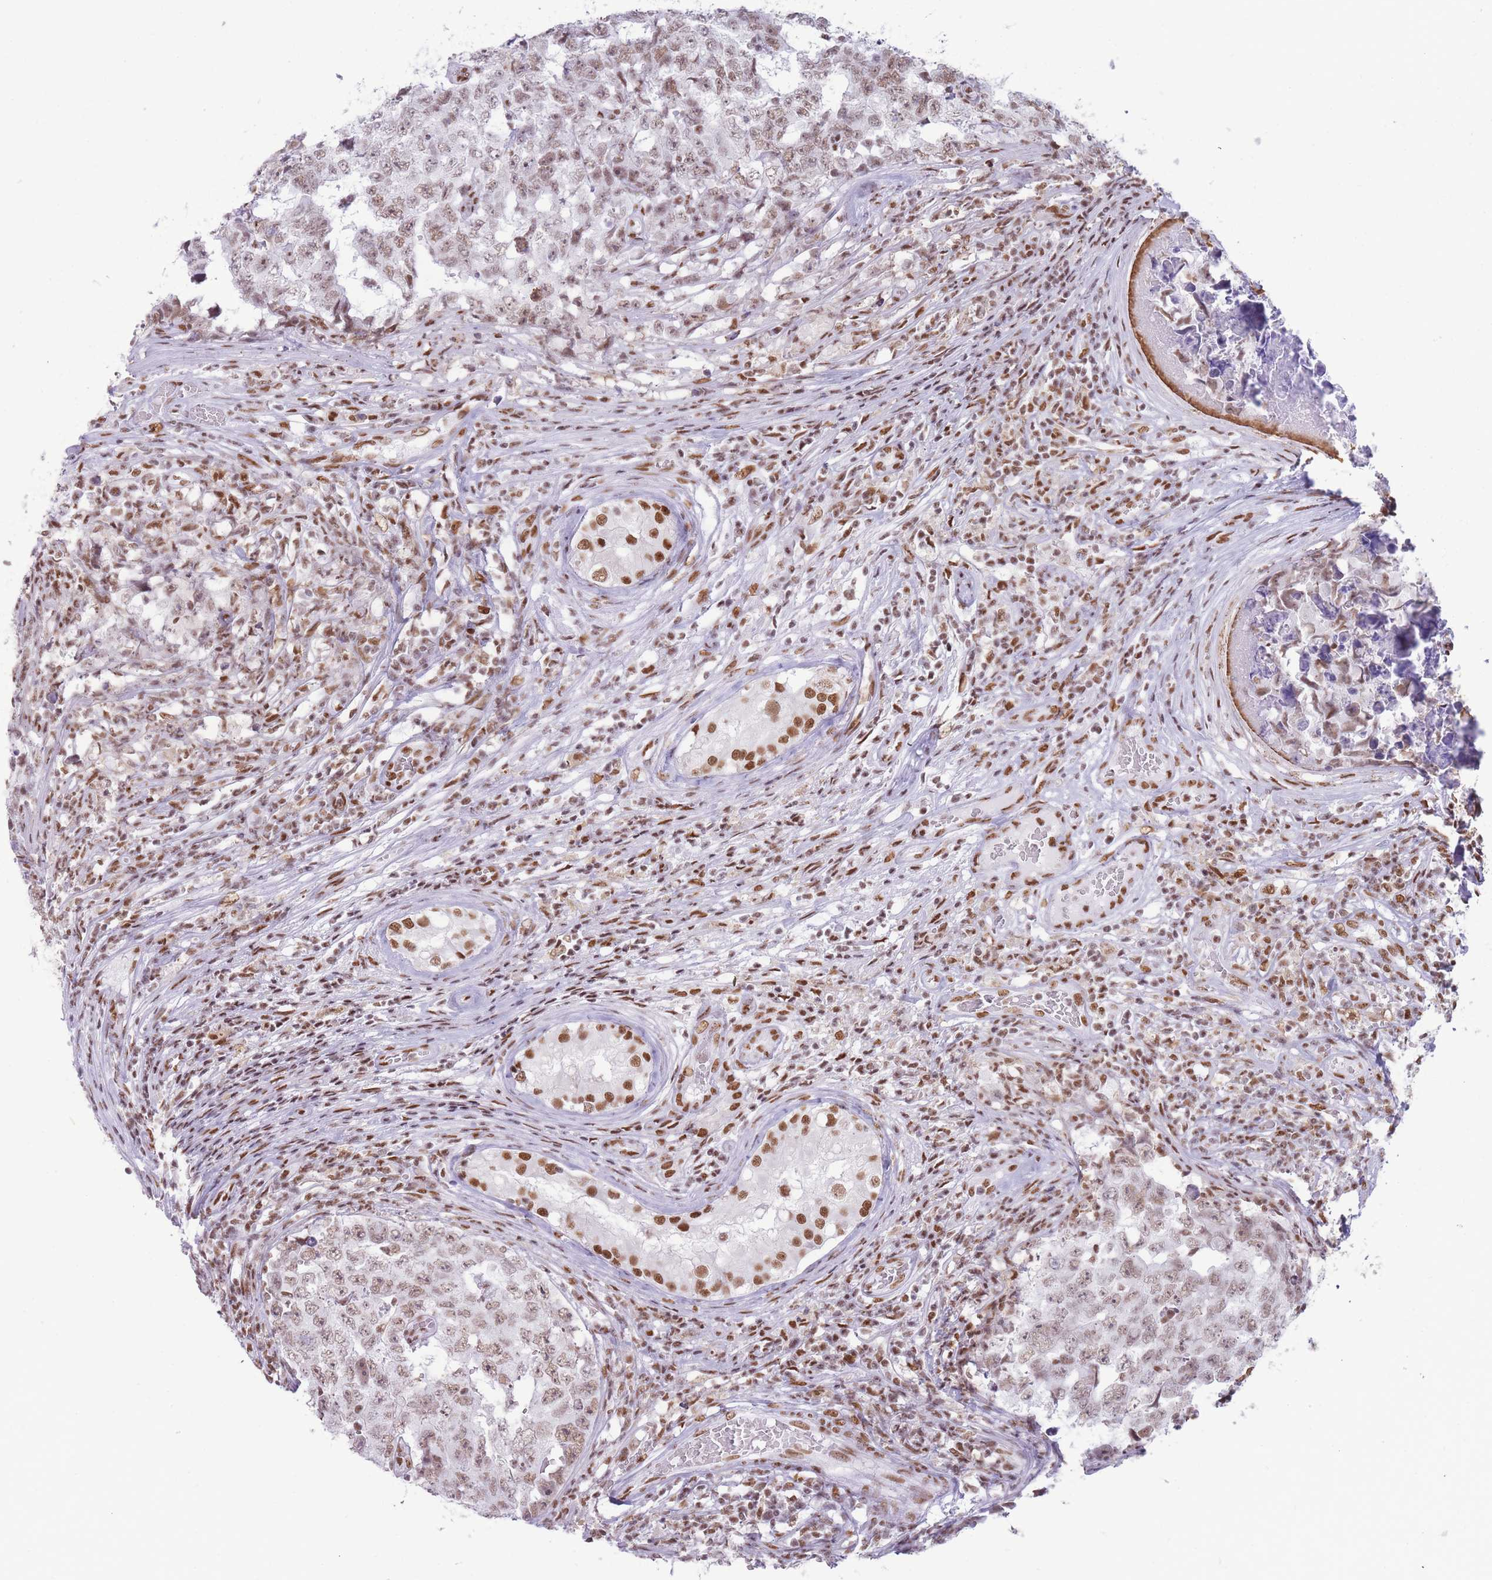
{"staining": {"intensity": "moderate", "quantity": "25%-75%", "location": "nuclear"}, "tissue": "testis cancer", "cell_type": "Tumor cells", "image_type": "cancer", "snomed": [{"axis": "morphology", "description": "Carcinoma, Embryonal, NOS"}, {"axis": "topography", "description": "Testis"}], "caption": "Human testis embryonal carcinoma stained with a protein marker exhibits moderate staining in tumor cells.", "gene": "HNRNPUL1", "patient": {"sex": "male", "age": 25}}